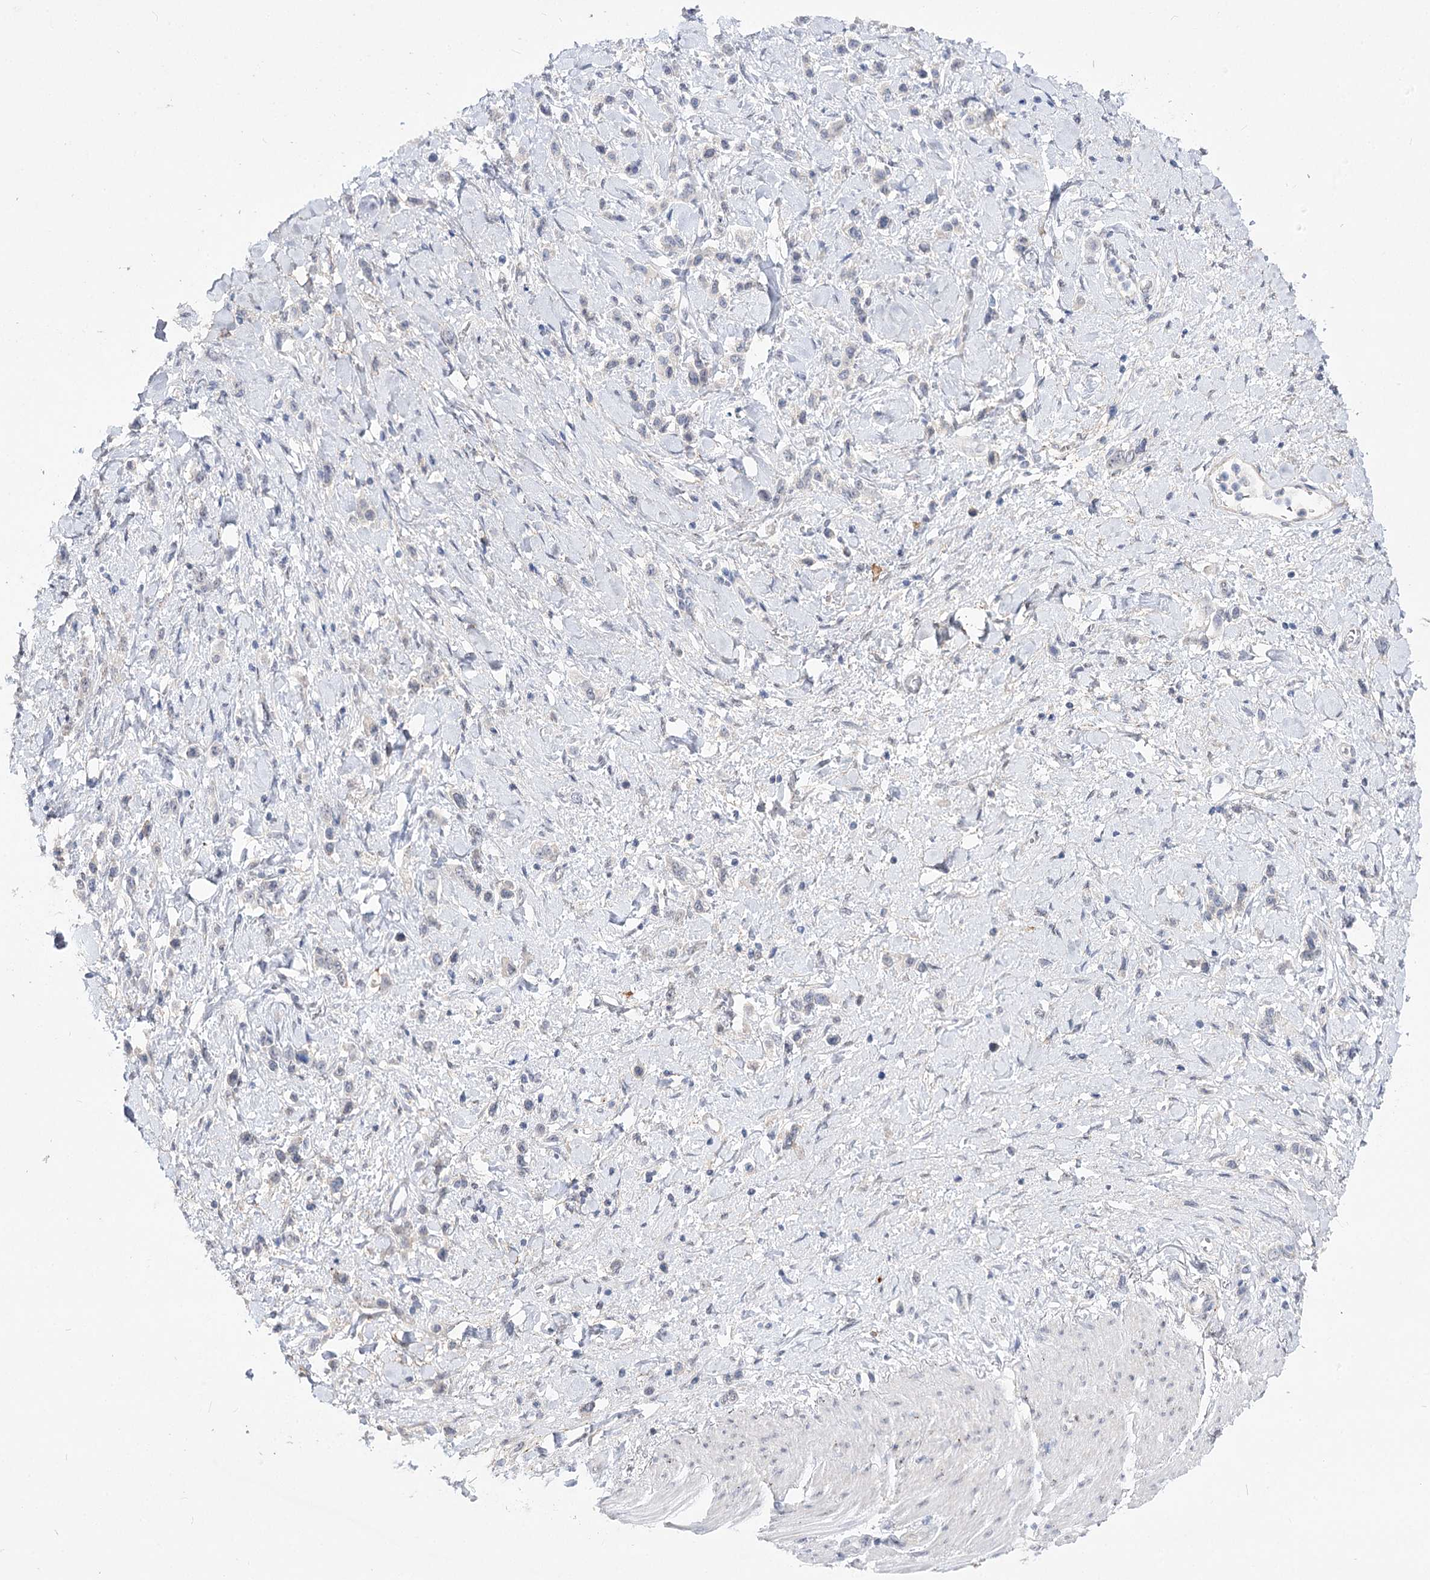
{"staining": {"intensity": "negative", "quantity": "none", "location": "none"}, "tissue": "stomach cancer", "cell_type": "Tumor cells", "image_type": "cancer", "snomed": [{"axis": "morphology", "description": "Normal tissue, NOS"}, {"axis": "morphology", "description": "Adenocarcinoma, NOS"}, {"axis": "topography", "description": "Stomach, upper"}, {"axis": "topography", "description": "Stomach"}], "caption": "DAB immunohistochemical staining of human stomach adenocarcinoma demonstrates no significant staining in tumor cells. Brightfield microscopy of immunohistochemistry stained with DAB (brown) and hematoxylin (blue), captured at high magnification.", "gene": "ATP10B", "patient": {"sex": "female", "age": 65}}